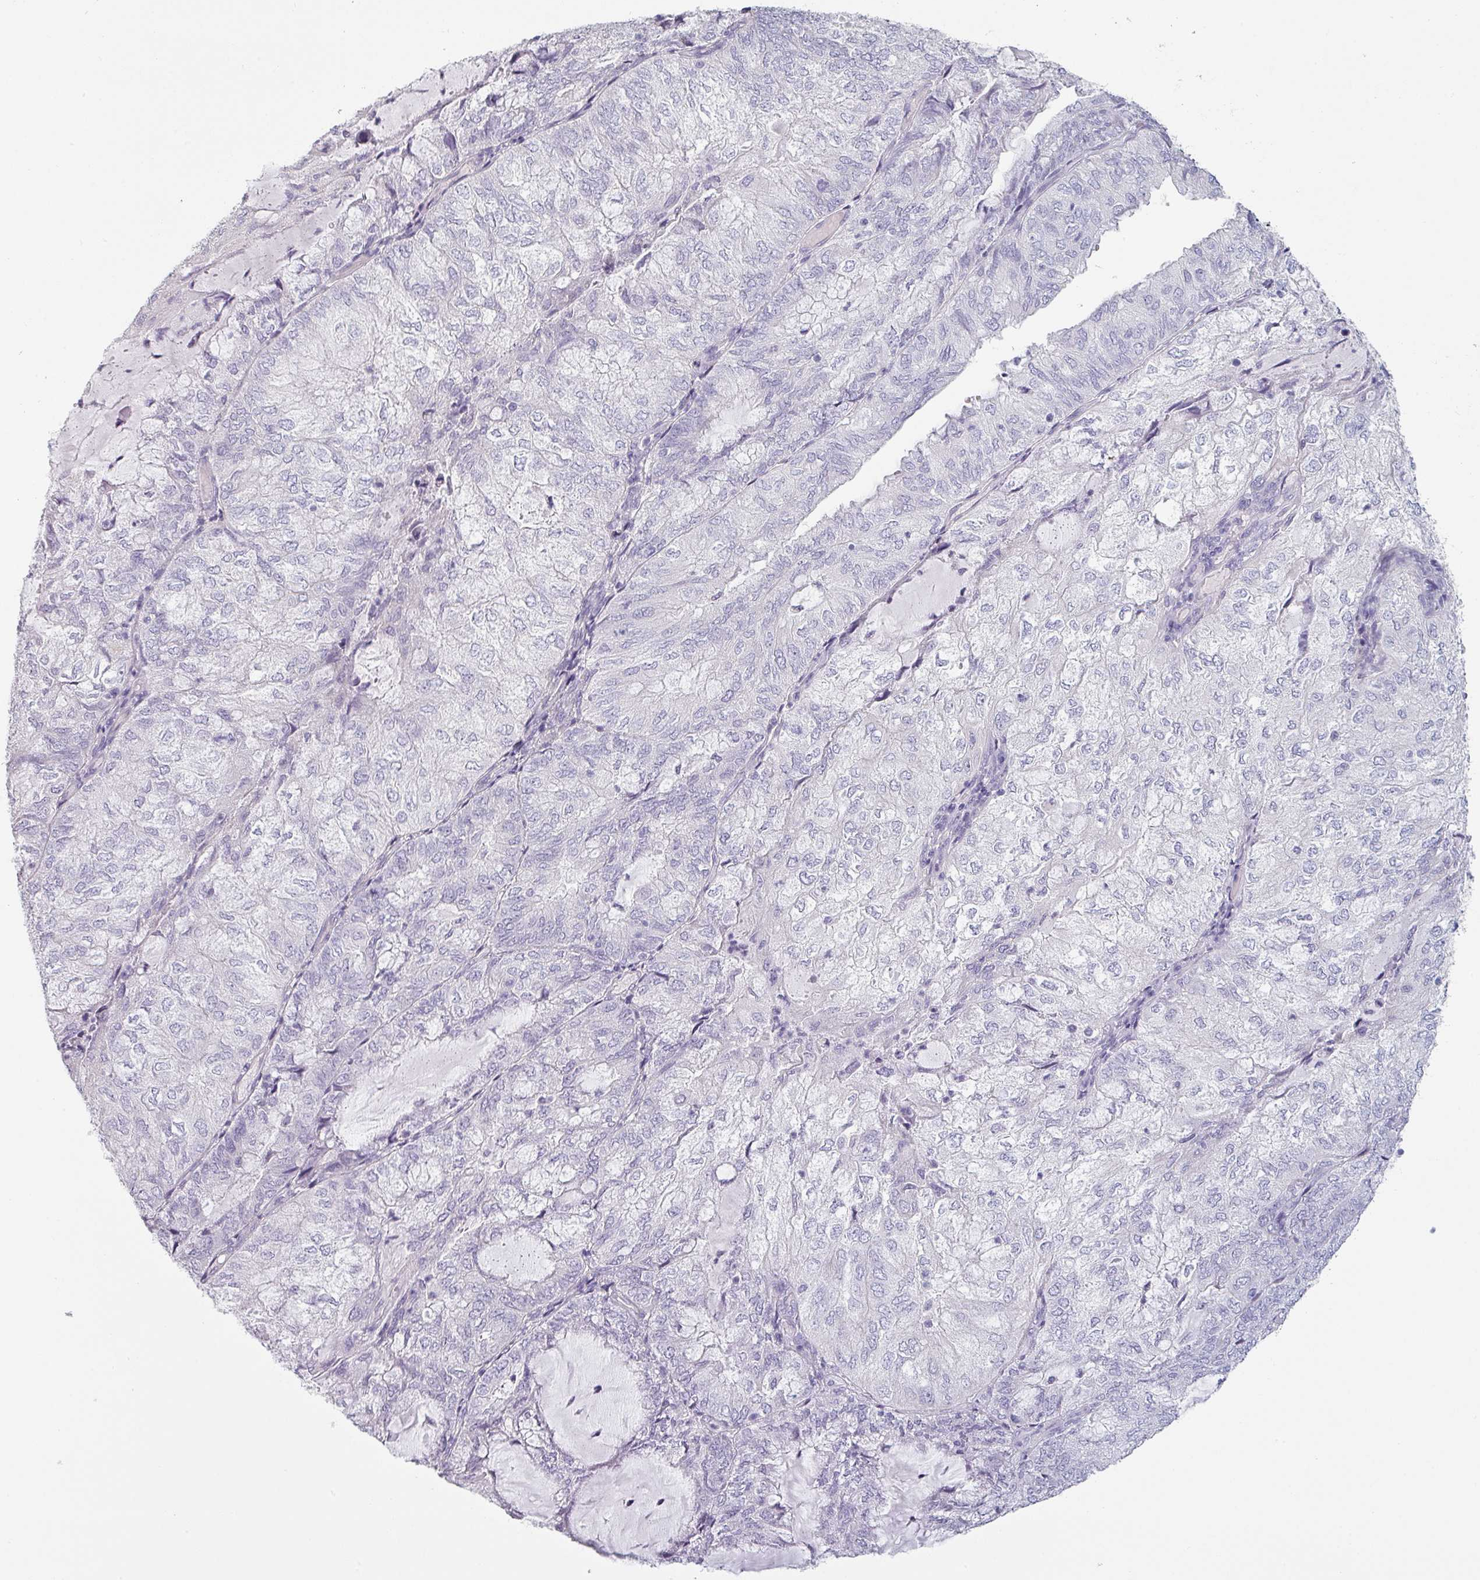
{"staining": {"intensity": "negative", "quantity": "none", "location": "none"}, "tissue": "endometrial cancer", "cell_type": "Tumor cells", "image_type": "cancer", "snomed": [{"axis": "morphology", "description": "Adenocarcinoma, NOS"}, {"axis": "topography", "description": "Endometrium"}], "caption": "There is no significant expression in tumor cells of adenocarcinoma (endometrial).", "gene": "SFTPA1", "patient": {"sex": "female", "age": 81}}